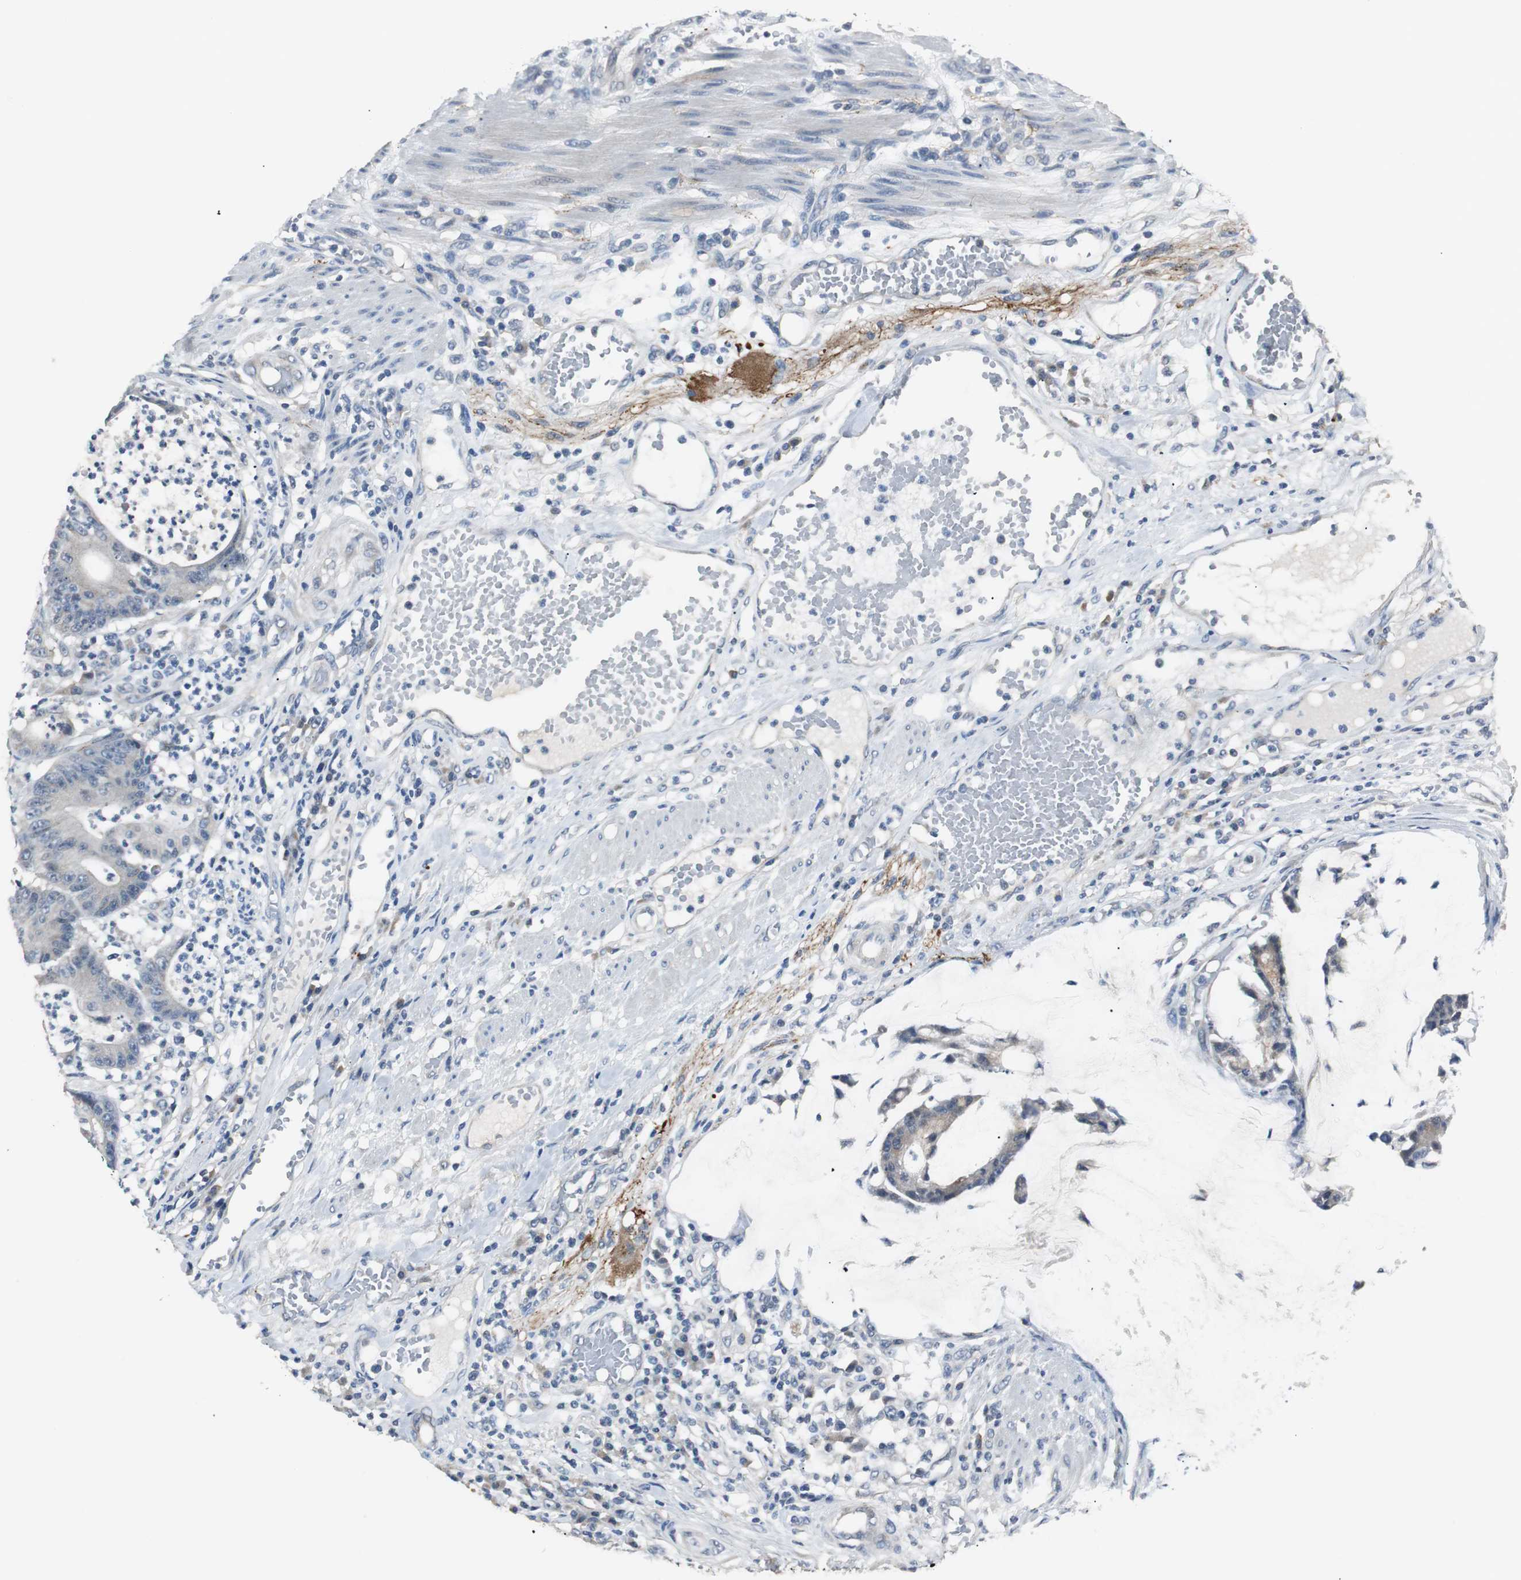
{"staining": {"intensity": "weak", "quantity": "<25%", "location": "cytoplasmic/membranous"}, "tissue": "colorectal cancer", "cell_type": "Tumor cells", "image_type": "cancer", "snomed": [{"axis": "morphology", "description": "Adenocarcinoma, NOS"}, {"axis": "topography", "description": "Colon"}], "caption": "A micrograph of human adenocarcinoma (colorectal) is negative for staining in tumor cells.", "gene": "PTPRN2", "patient": {"sex": "female", "age": 84}}